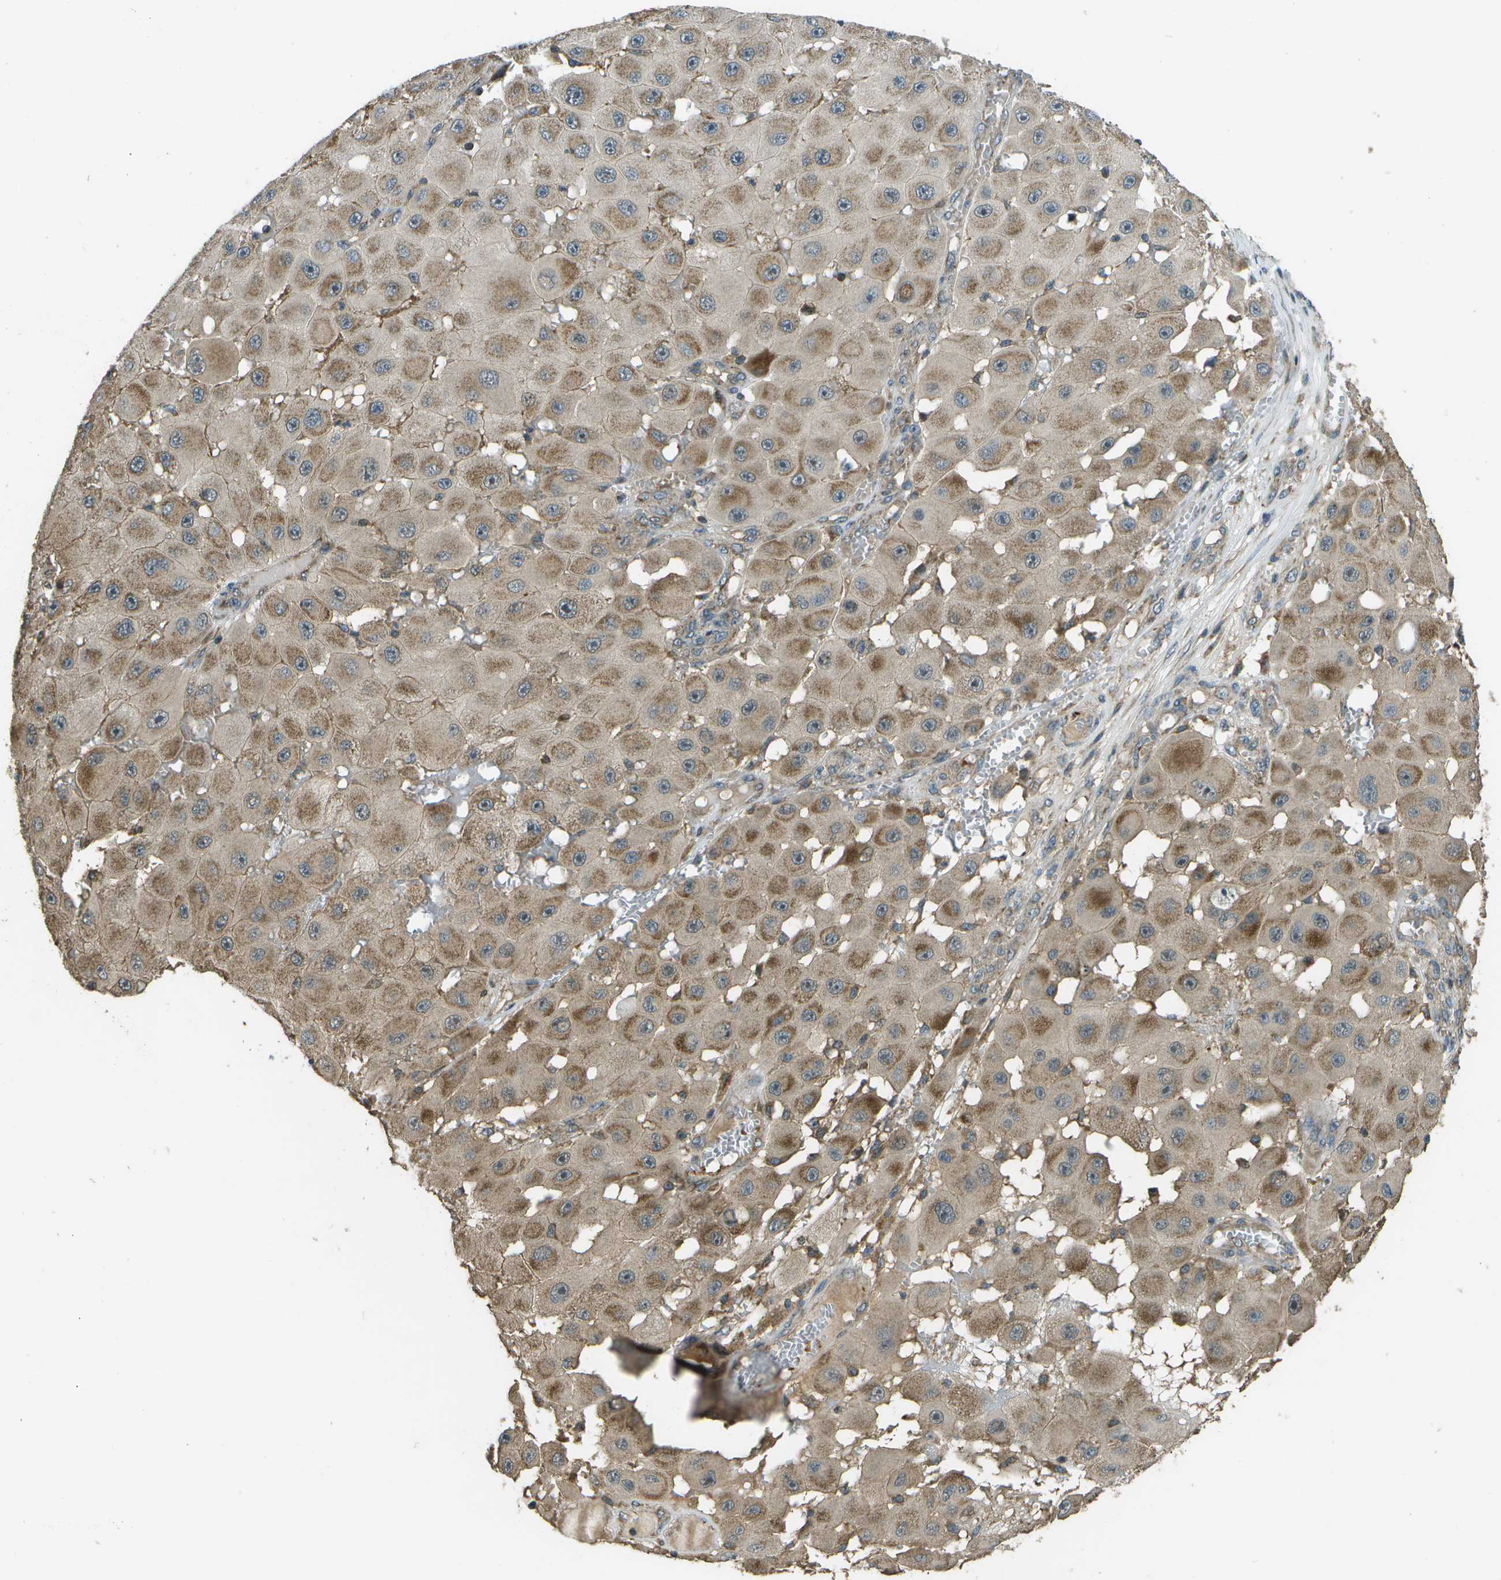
{"staining": {"intensity": "moderate", "quantity": ">75%", "location": "cytoplasmic/membranous"}, "tissue": "melanoma", "cell_type": "Tumor cells", "image_type": "cancer", "snomed": [{"axis": "morphology", "description": "Malignant melanoma, NOS"}, {"axis": "topography", "description": "Skin"}], "caption": "Immunohistochemistry of malignant melanoma demonstrates medium levels of moderate cytoplasmic/membranous expression in about >75% of tumor cells.", "gene": "PLPBP", "patient": {"sex": "female", "age": 81}}